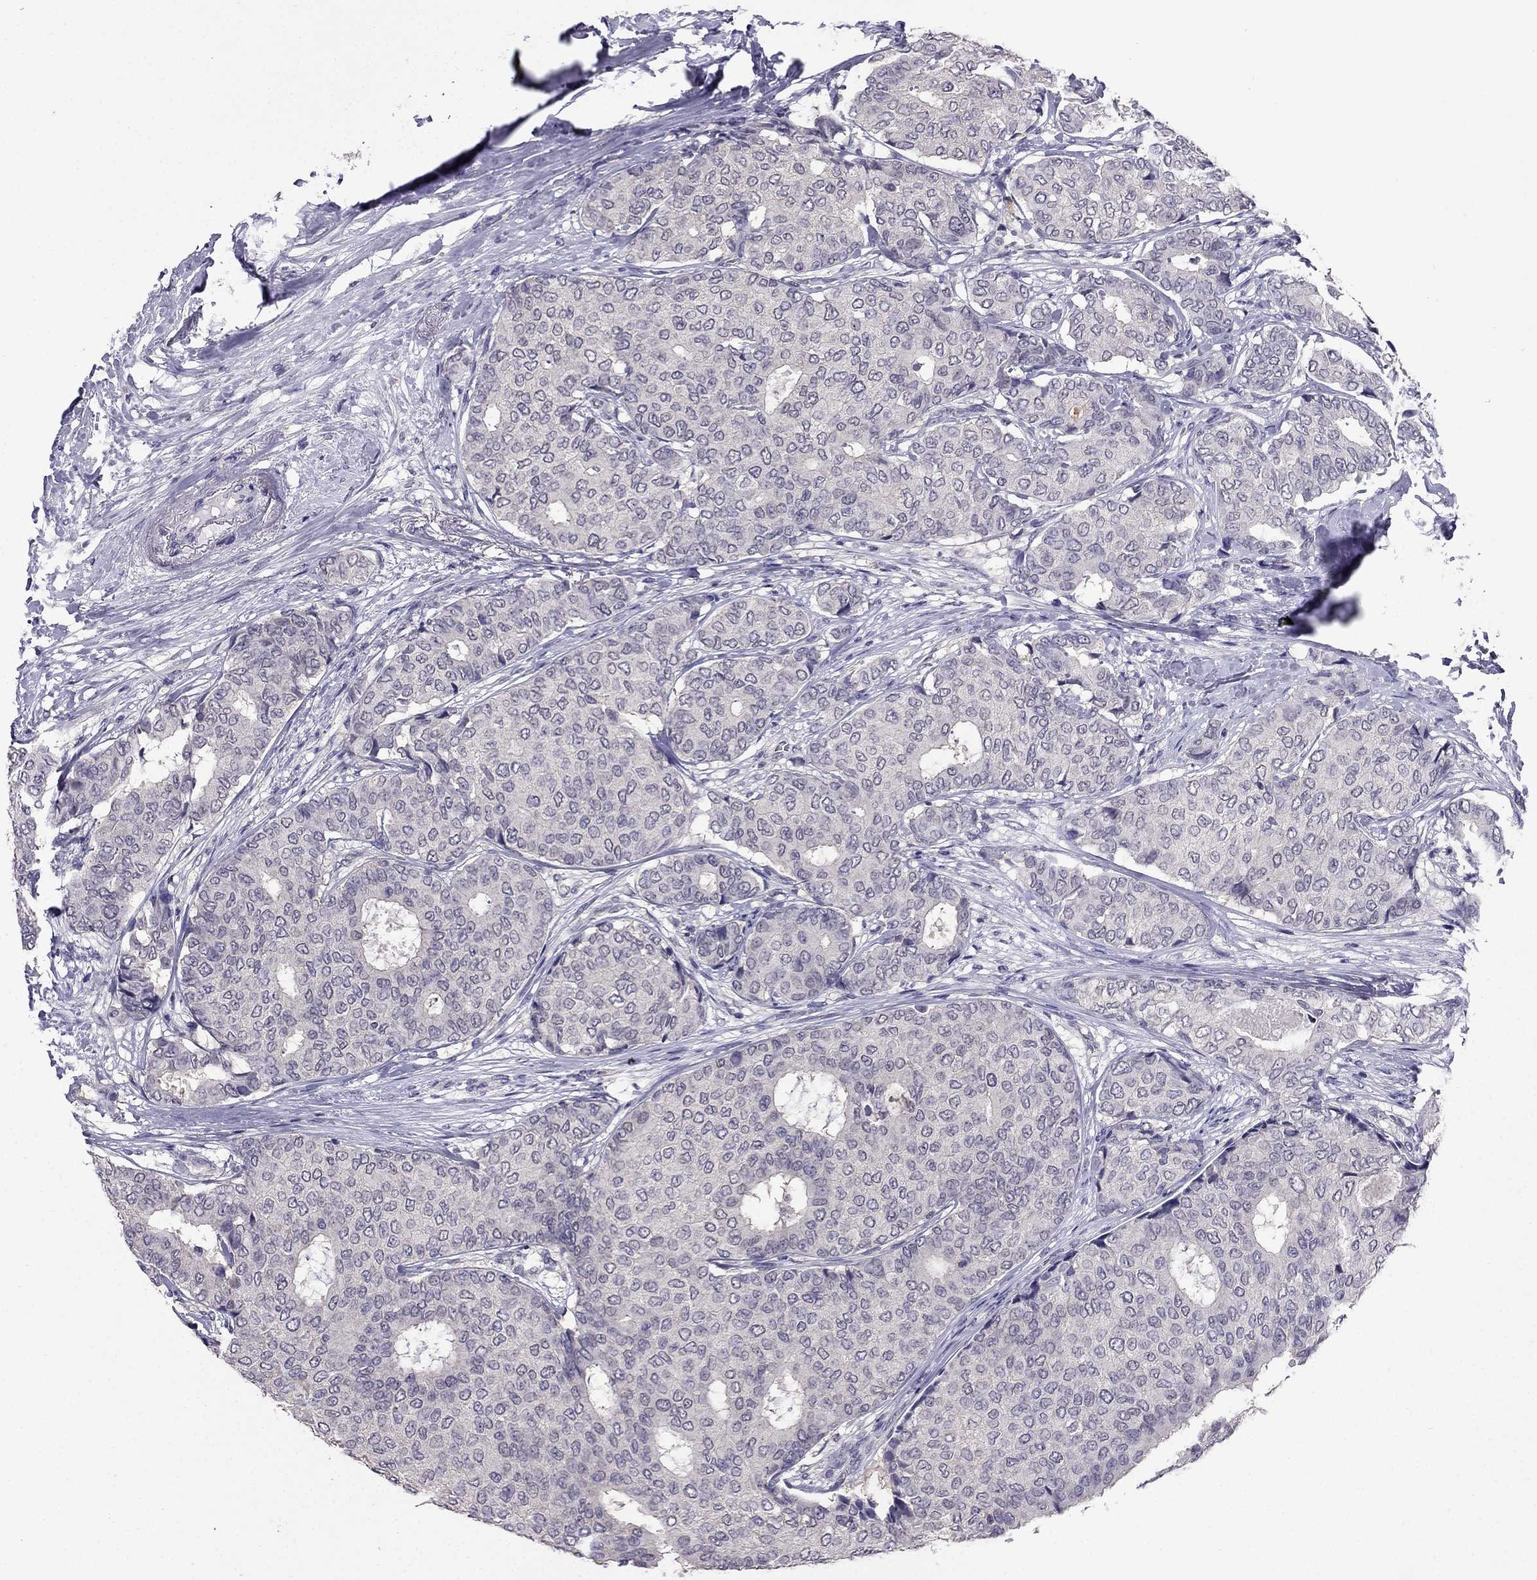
{"staining": {"intensity": "negative", "quantity": "none", "location": "none"}, "tissue": "breast cancer", "cell_type": "Tumor cells", "image_type": "cancer", "snomed": [{"axis": "morphology", "description": "Duct carcinoma"}, {"axis": "topography", "description": "Breast"}], "caption": "Protein analysis of breast cancer reveals no significant positivity in tumor cells.", "gene": "AQP9", "patient": {"sex": "female", "age": 75}}